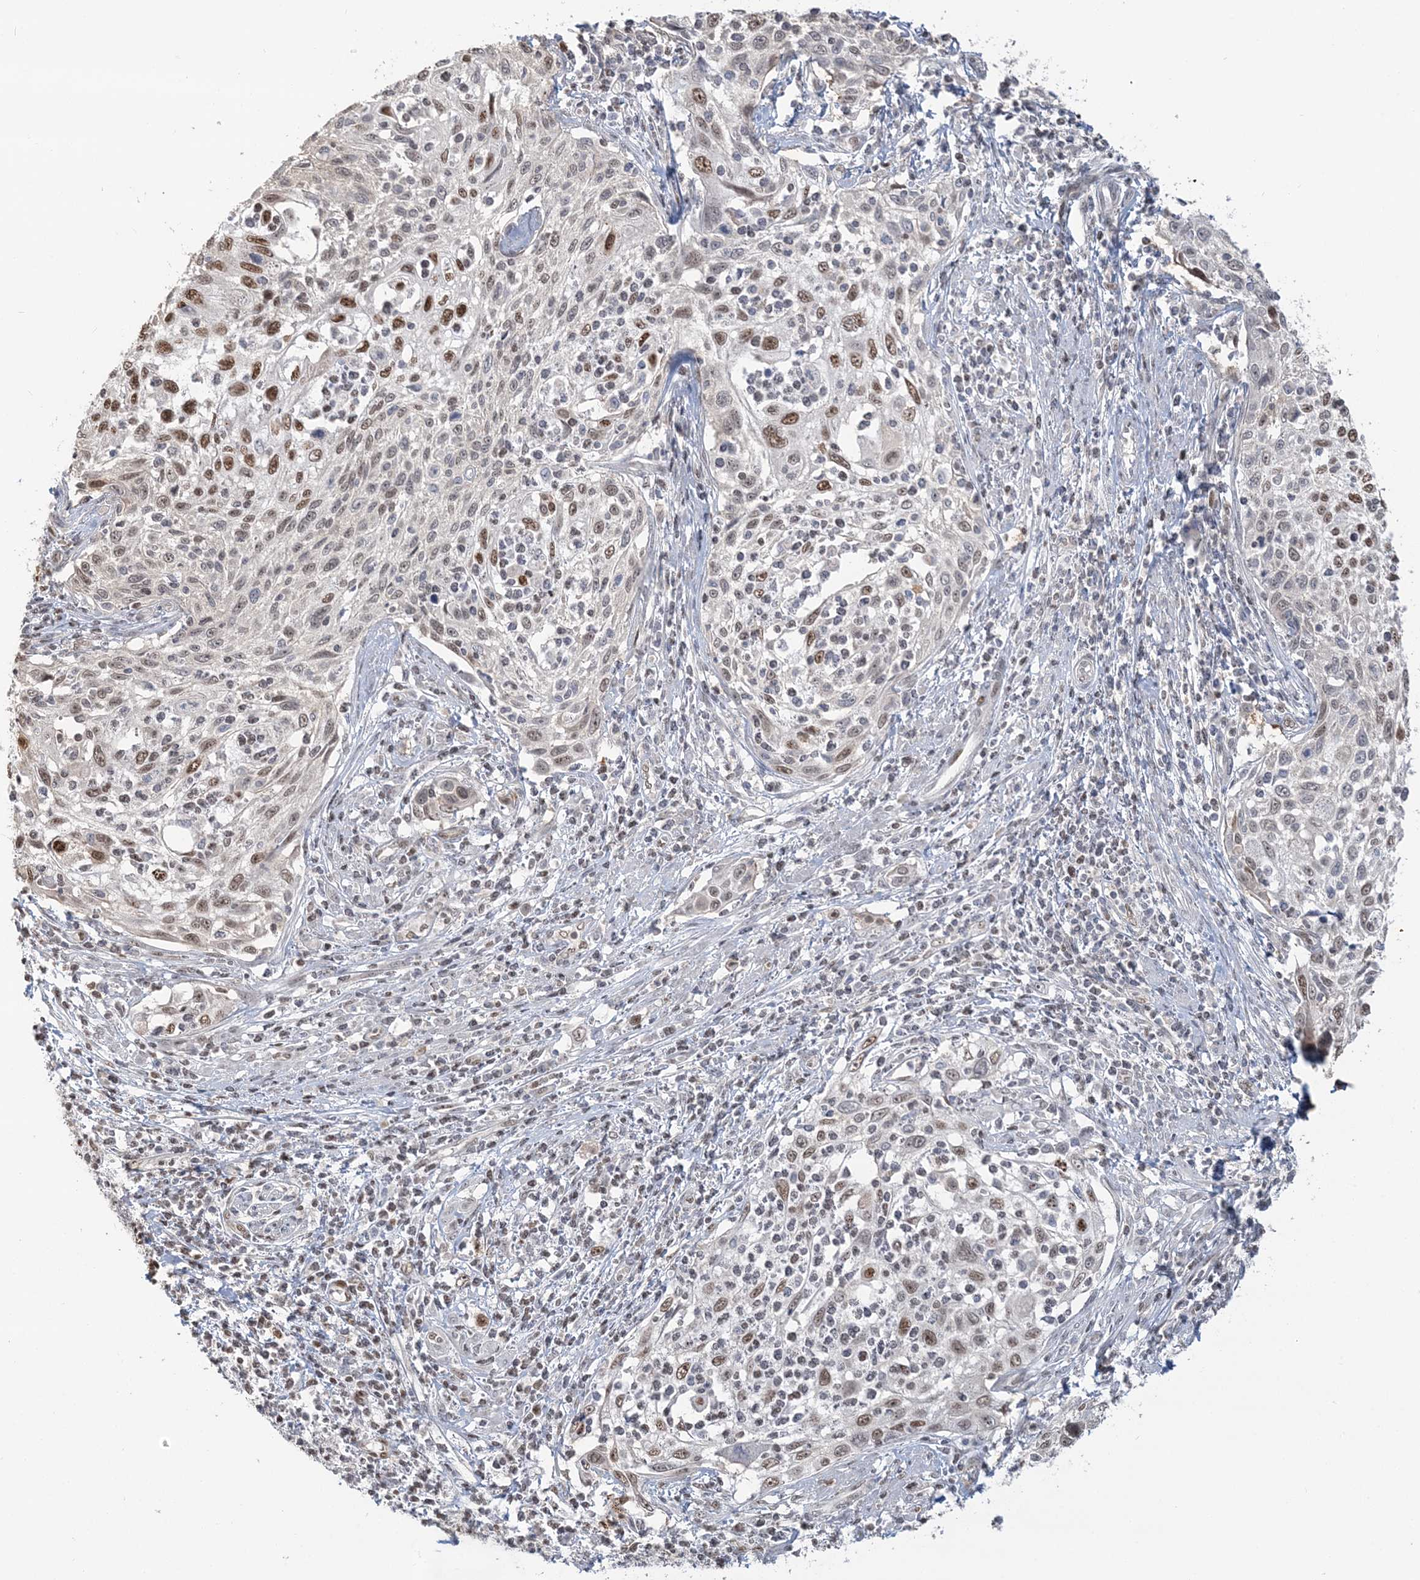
{"staining": {"intensity": "moderate", "quantity": "25%-75%", "location": "nuclear"}, "tissue": "cervical cancer", "cell_type": "Tumor cells", "image_type": "cancer", "snomed": [{"axis": "morphology", "description": "Squamous cell carcinoma, NOS"}, {"axis": "topography", "description": "Cervix"}], "caption": "Immunohistochemistry of cervical squamous cell carcinoma shows medium levels of moderate nuclear expression in about 25%-75% of tumor cells.", "gene": "SUMO2", "patient": {"sex": "female", "age": 70}}